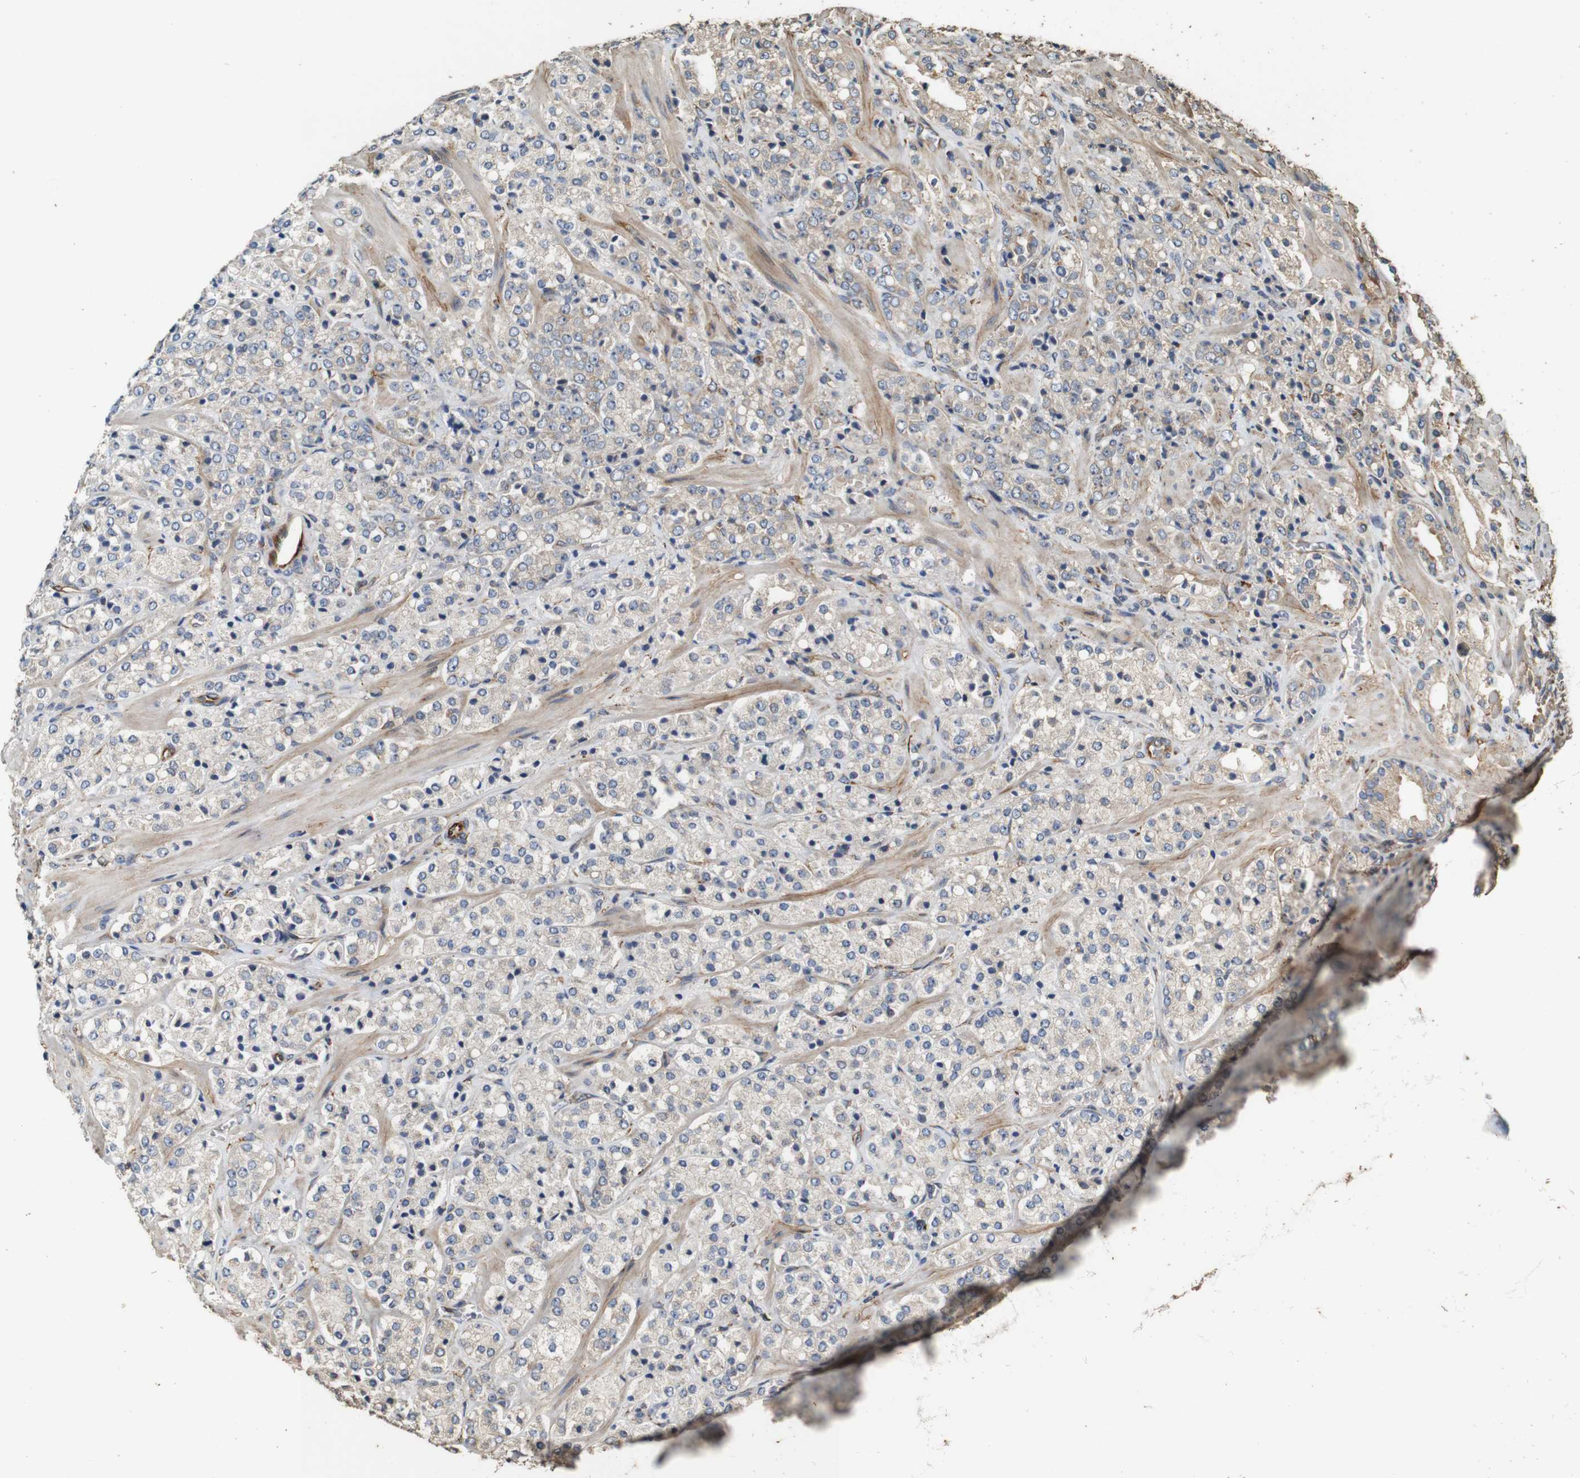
{"staining": {"intensity": "weak", "quantity": "<25%", "location": "cytoplasmic/membranous"}, "tissue": "prostate cancer", "cell_type": "Tumor cells", "image_type": "cancer", "snomed": [{"axis": "morphology", "description": "Adenocarcinoma, High grade"}, {"axis": "topography", "description": "Prostate"}], "caption": "Immunohistochemistry micrograph of human prostate cancer (adenocarcinoma (high-grade)) stained for a protein (brown), which demonstrates no staining in tumor cells.", "gene": "CNPY4", "patient": {"sex": "male", "age": 64}}